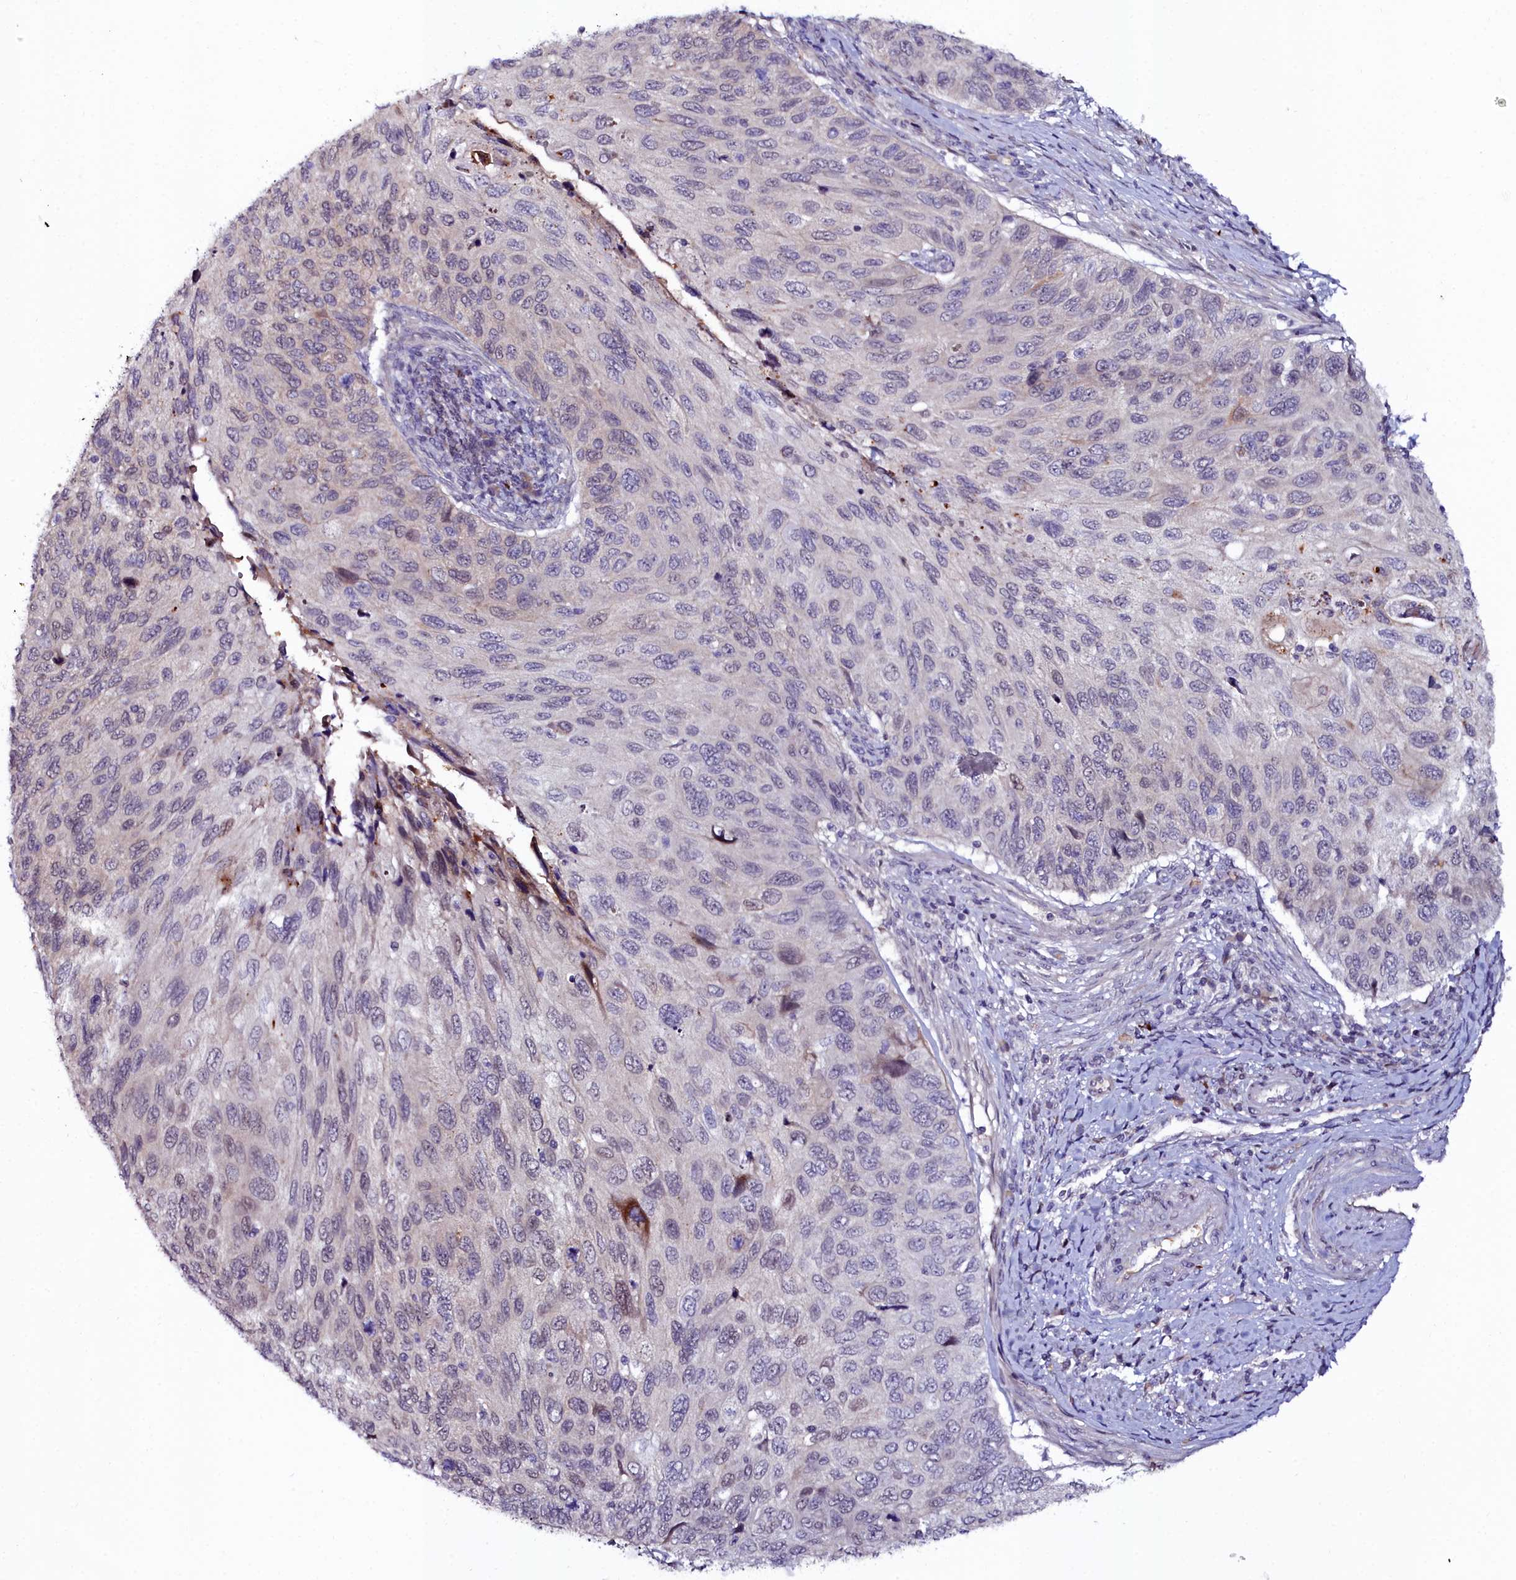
{"staining": {"intensity": "moderate", "quantity": "<25%", "location": "cytoplasmic/membranous"}, "tissue": "cervical cancer", "cell_type": "Tumor cells", "image_type": "cancer", "snomed": [{"axis": "morphology", "description": "Squamous cell carcinoma, NOS"}, {"axis": "topography", "description": "Cervix"}], "caption": "This photomicrograph displays immunohistochemistry staining of cervical cancer (squamous cell carcinoma), with low moderate cytoplasmic/membranous positivity in approximately <25% of tumor cells.", "gene": "KCTD18", "patient": {"sex": "female", "age": 70}}